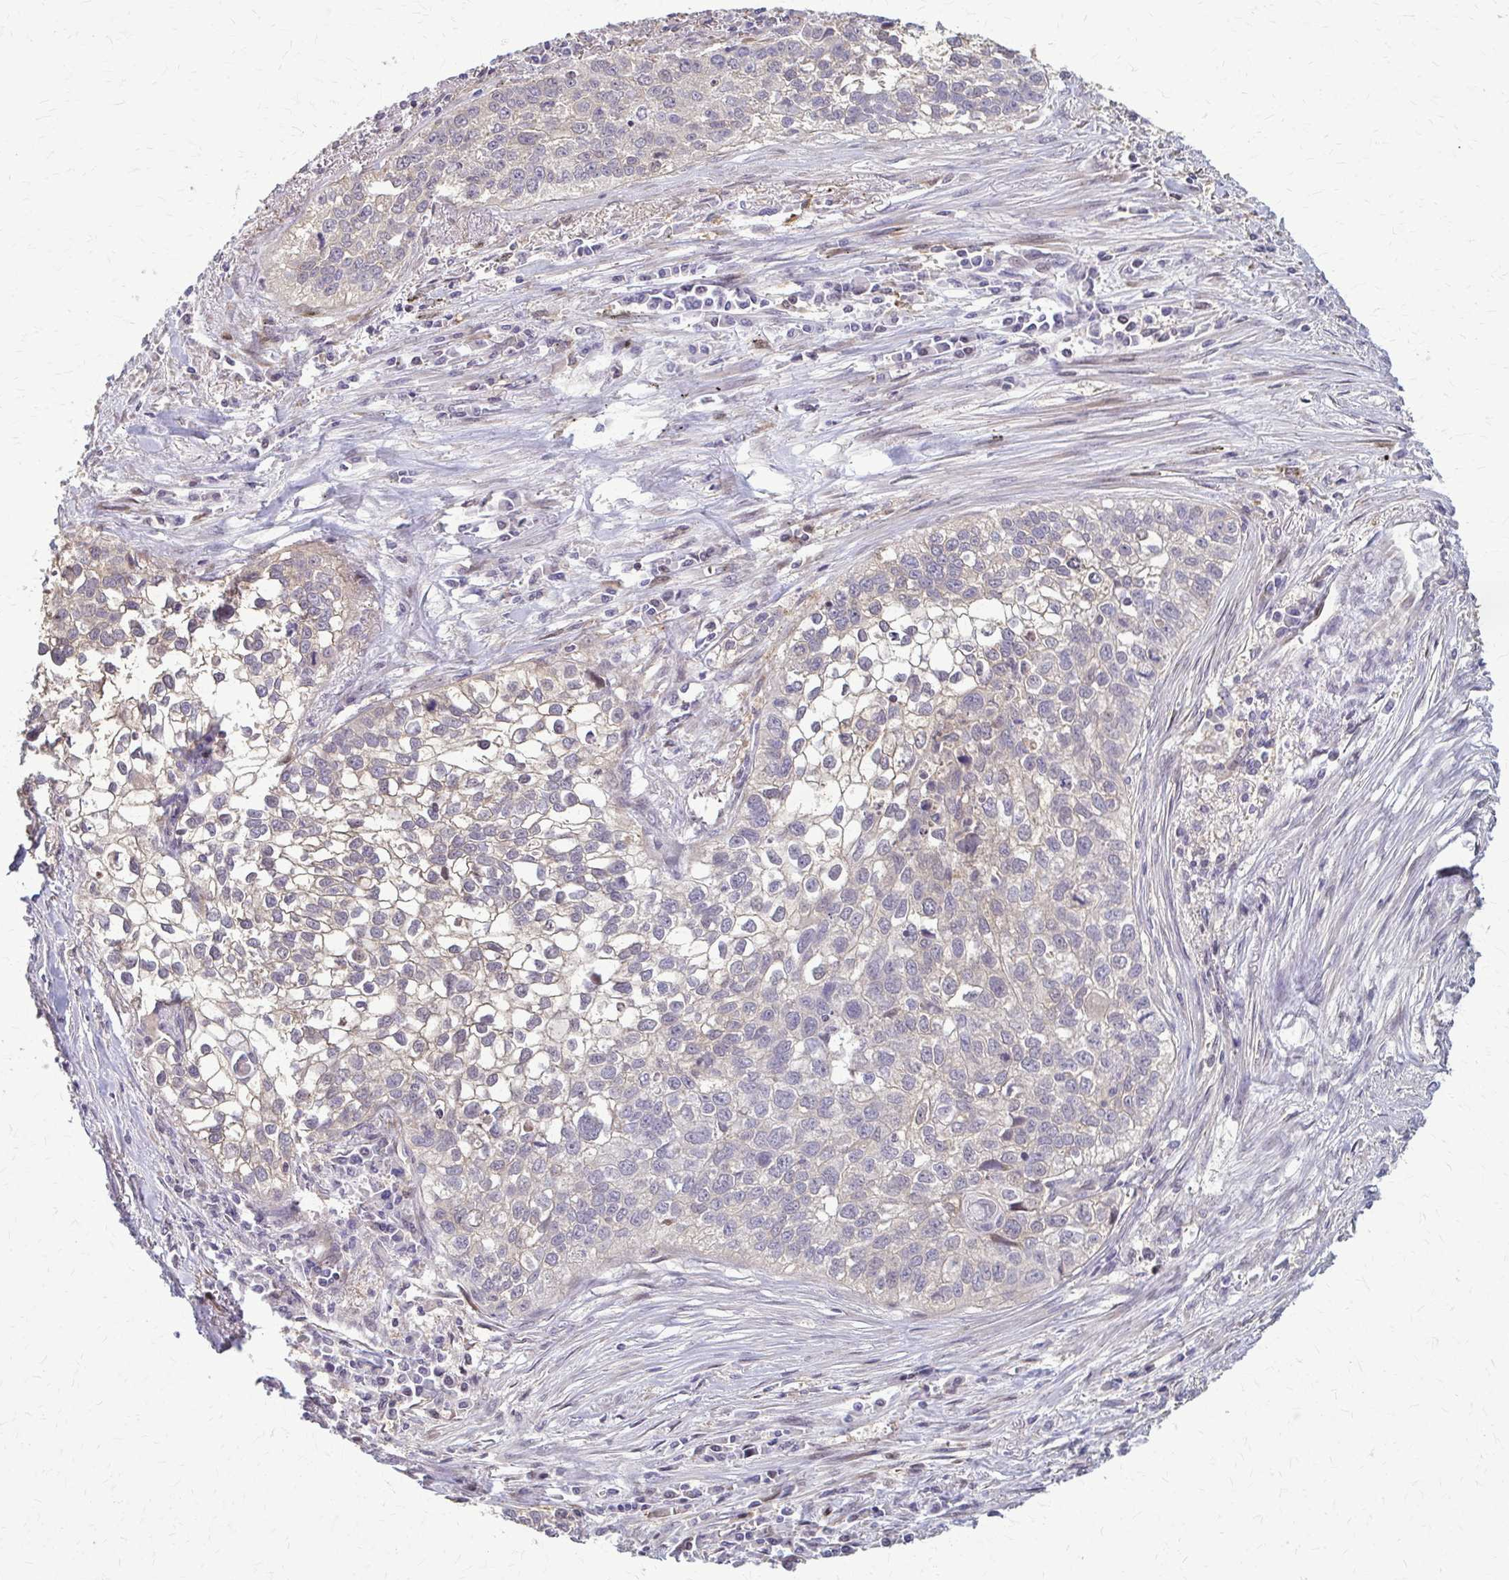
{"staining": {"intensity": "weak", "quantity": "25%-75%", "location": "cytoplasmic/membranous,nuclear"}, "tissue": "lung cancer", "cell_type": "Tumor cells", "image_type": "cancer", "snomed": [{"axis": "morphology", "description": "Squamous cell carcinoma, NOS"}, {"axis": "topography", "description": "Lung"}], "caption": "Protein staining by immunohistochemistry displays weak cytoplasmic/membranous and nuclear staining in about 25%-75% of tumor cells in lung squamous cell carcinoma. The protein of interest is stained brown, and the nuclei are stained in blue (DAB IHC with brightfield microscopy, high magnification).", "gene": "ZNF34", "patient": {"sex": "male", "age": 74}}